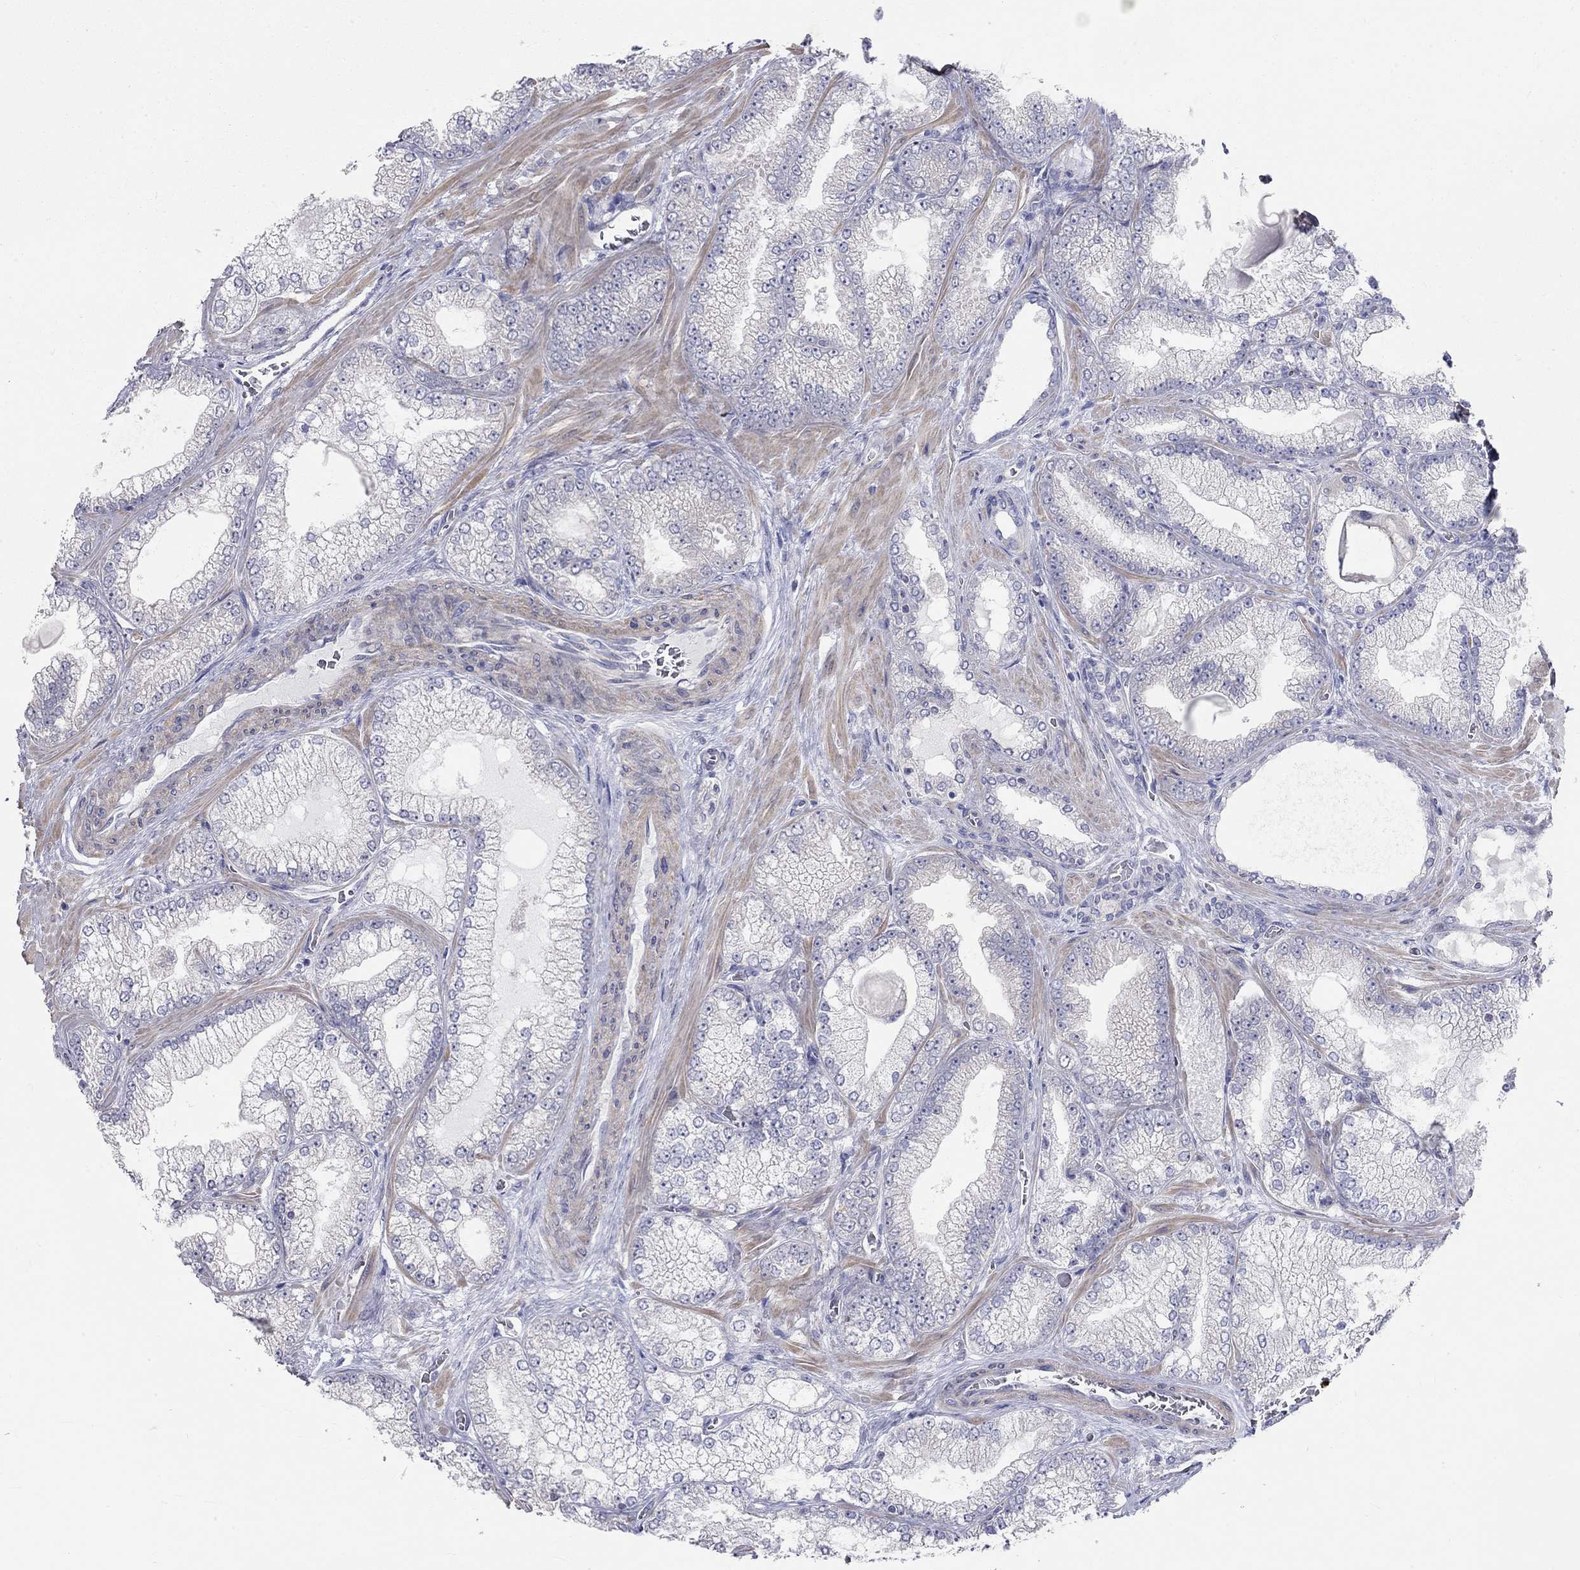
{"staining": {"intensity": "negative", "quantity": "none", "location": "none"}, "tissue": "prostate cancer", "cell_type": "Tumor cells", "image_type": "cancer", "snomed": [{"axis": "morphology", "description": "Adenocarcinoma, Low grade"}, {"axis": "topography", "description": "Prostate"}], "caption": "A high-resolution micrograph shows immunohistochemistry (IHC) staining of prostate cancer, which reveals no significant staining in tumor cells.", "gene": "PCDHGA10", "patient": {"sex": "male", "age": 57}}